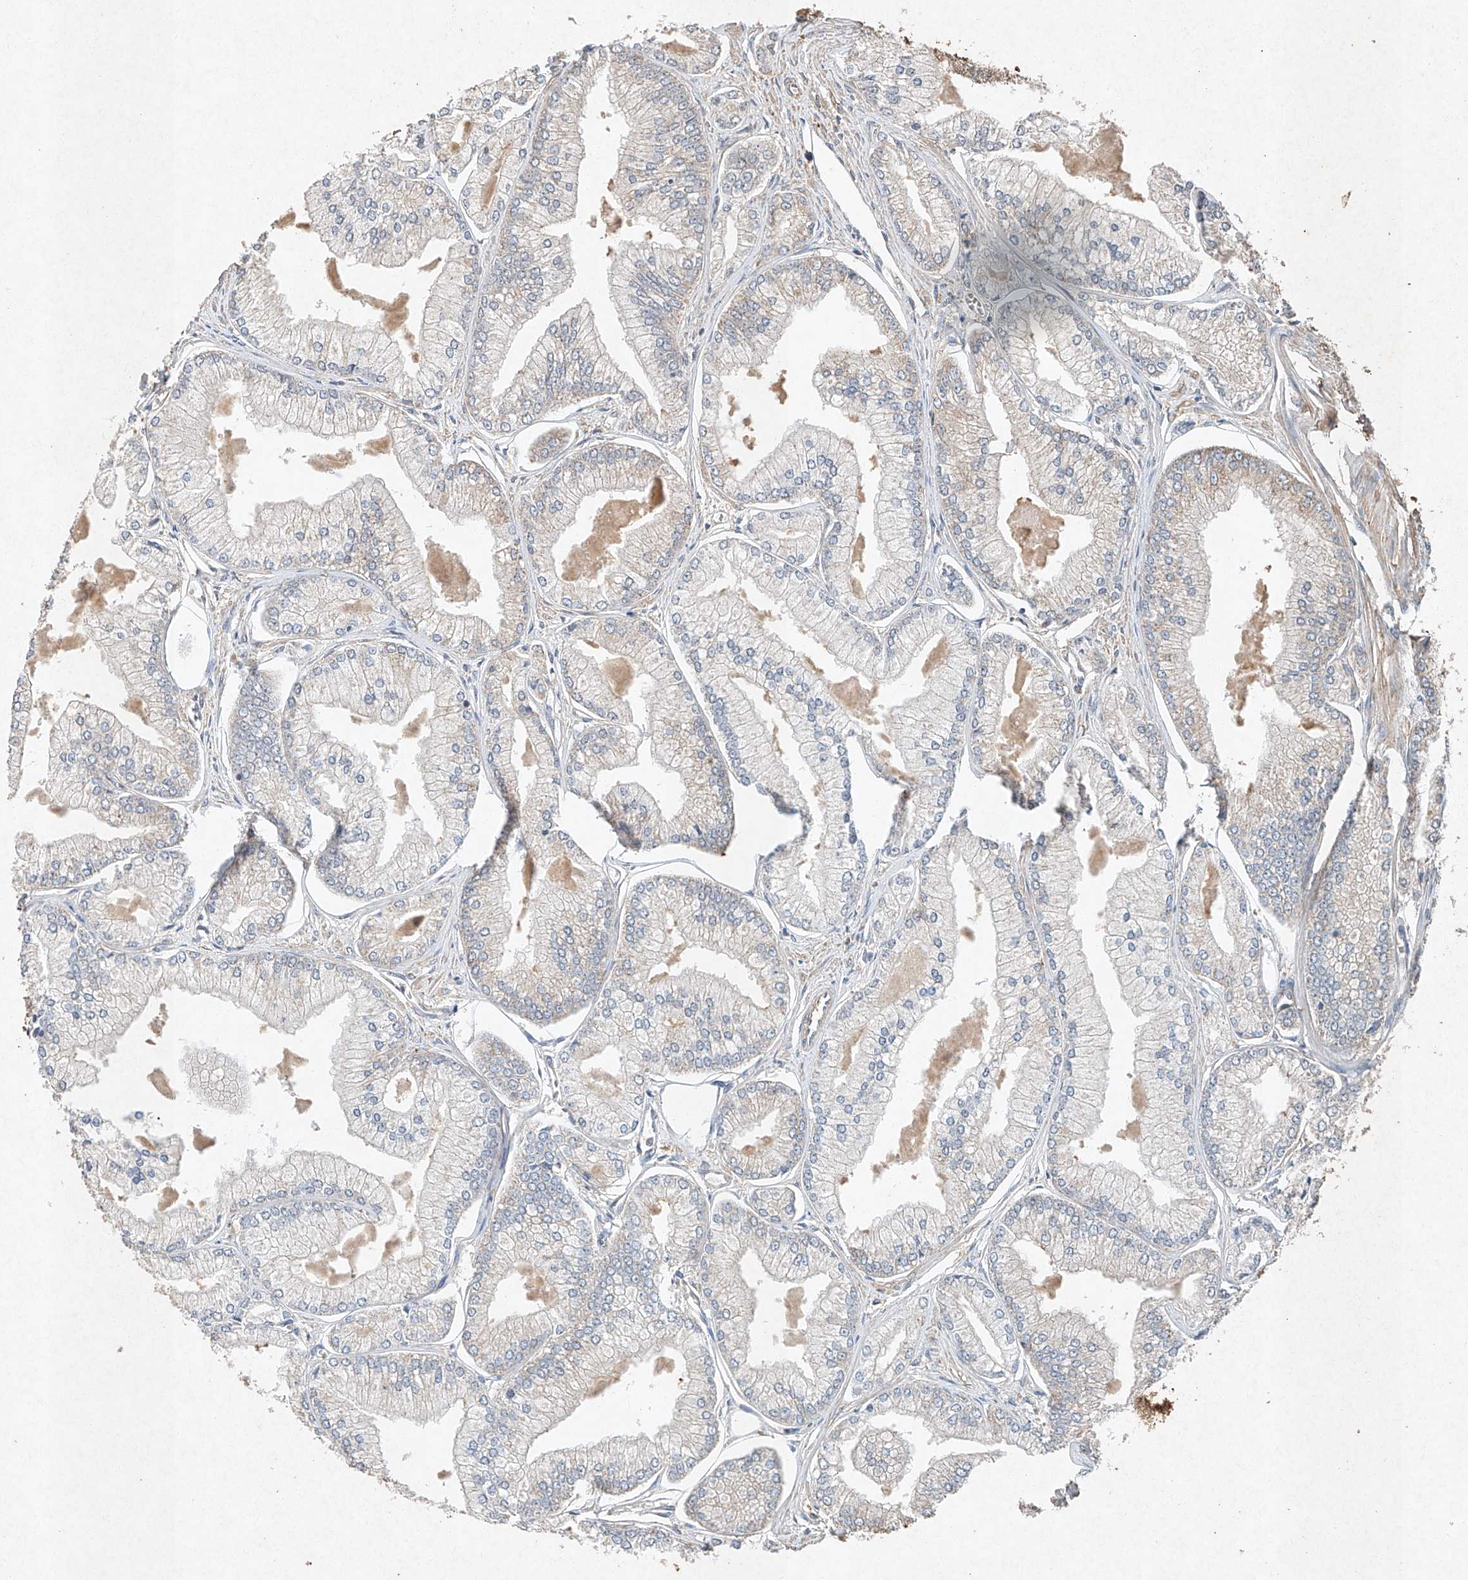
{"staining": {"intensity": "negative", "quantity": "none", "location": "none"}, "tissue": "prostate cancer", "cell_type": "Tumor cells", "image_type": "cancer", "snomed": [{"axis": "morphology", "description": "Adenocarcinoma, Low grade"}, {"axis": "topography", "description": "Prostate"}], "caption": "The micrograph shows no significant expression in tumor cells of prostate cancer.", "gene": "STK3", "patient": {"sex": "male", "age": 52}}